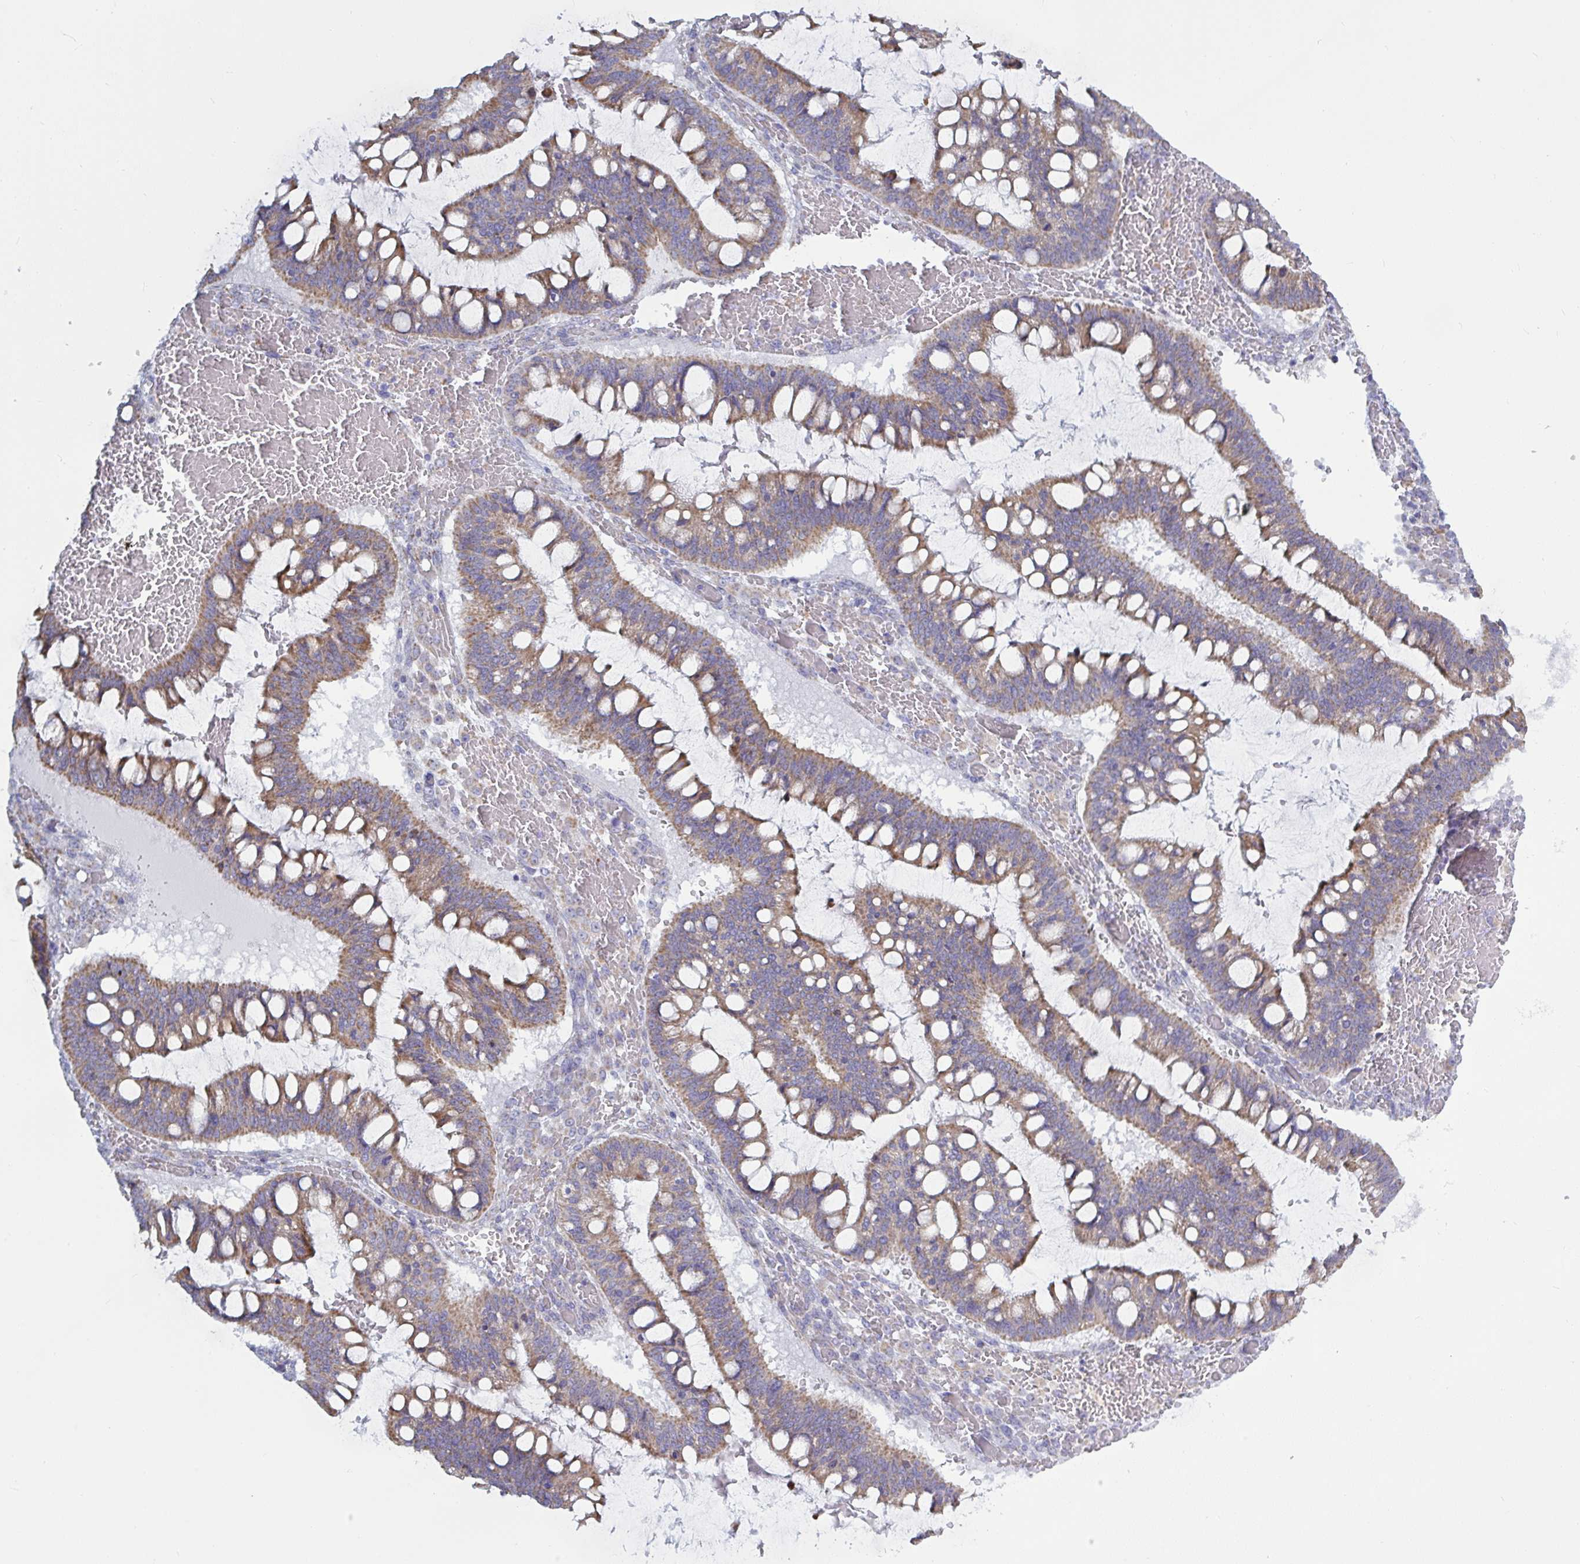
{"staining": {"intensity": "moderate", "quantity": ">75%", "location": "cytoplasmic/membranous"}, "tissue": "ovarian cancer", "cell_type": "Tumor cells", "image_type": "cancer", "snomed": [{"axis": "morphology", "description": "Cystadenocarcinoma, mucinous, NOS"}, {"axis": "topography", "description": "Ovary"}], "caption": "Moderate cytoplasmic/membranous staining is seen in approximately >75% of tumor cells in ovarian cancer.", "gene": "ATG9A", "patient": {"sex": "female", "age": 73}}